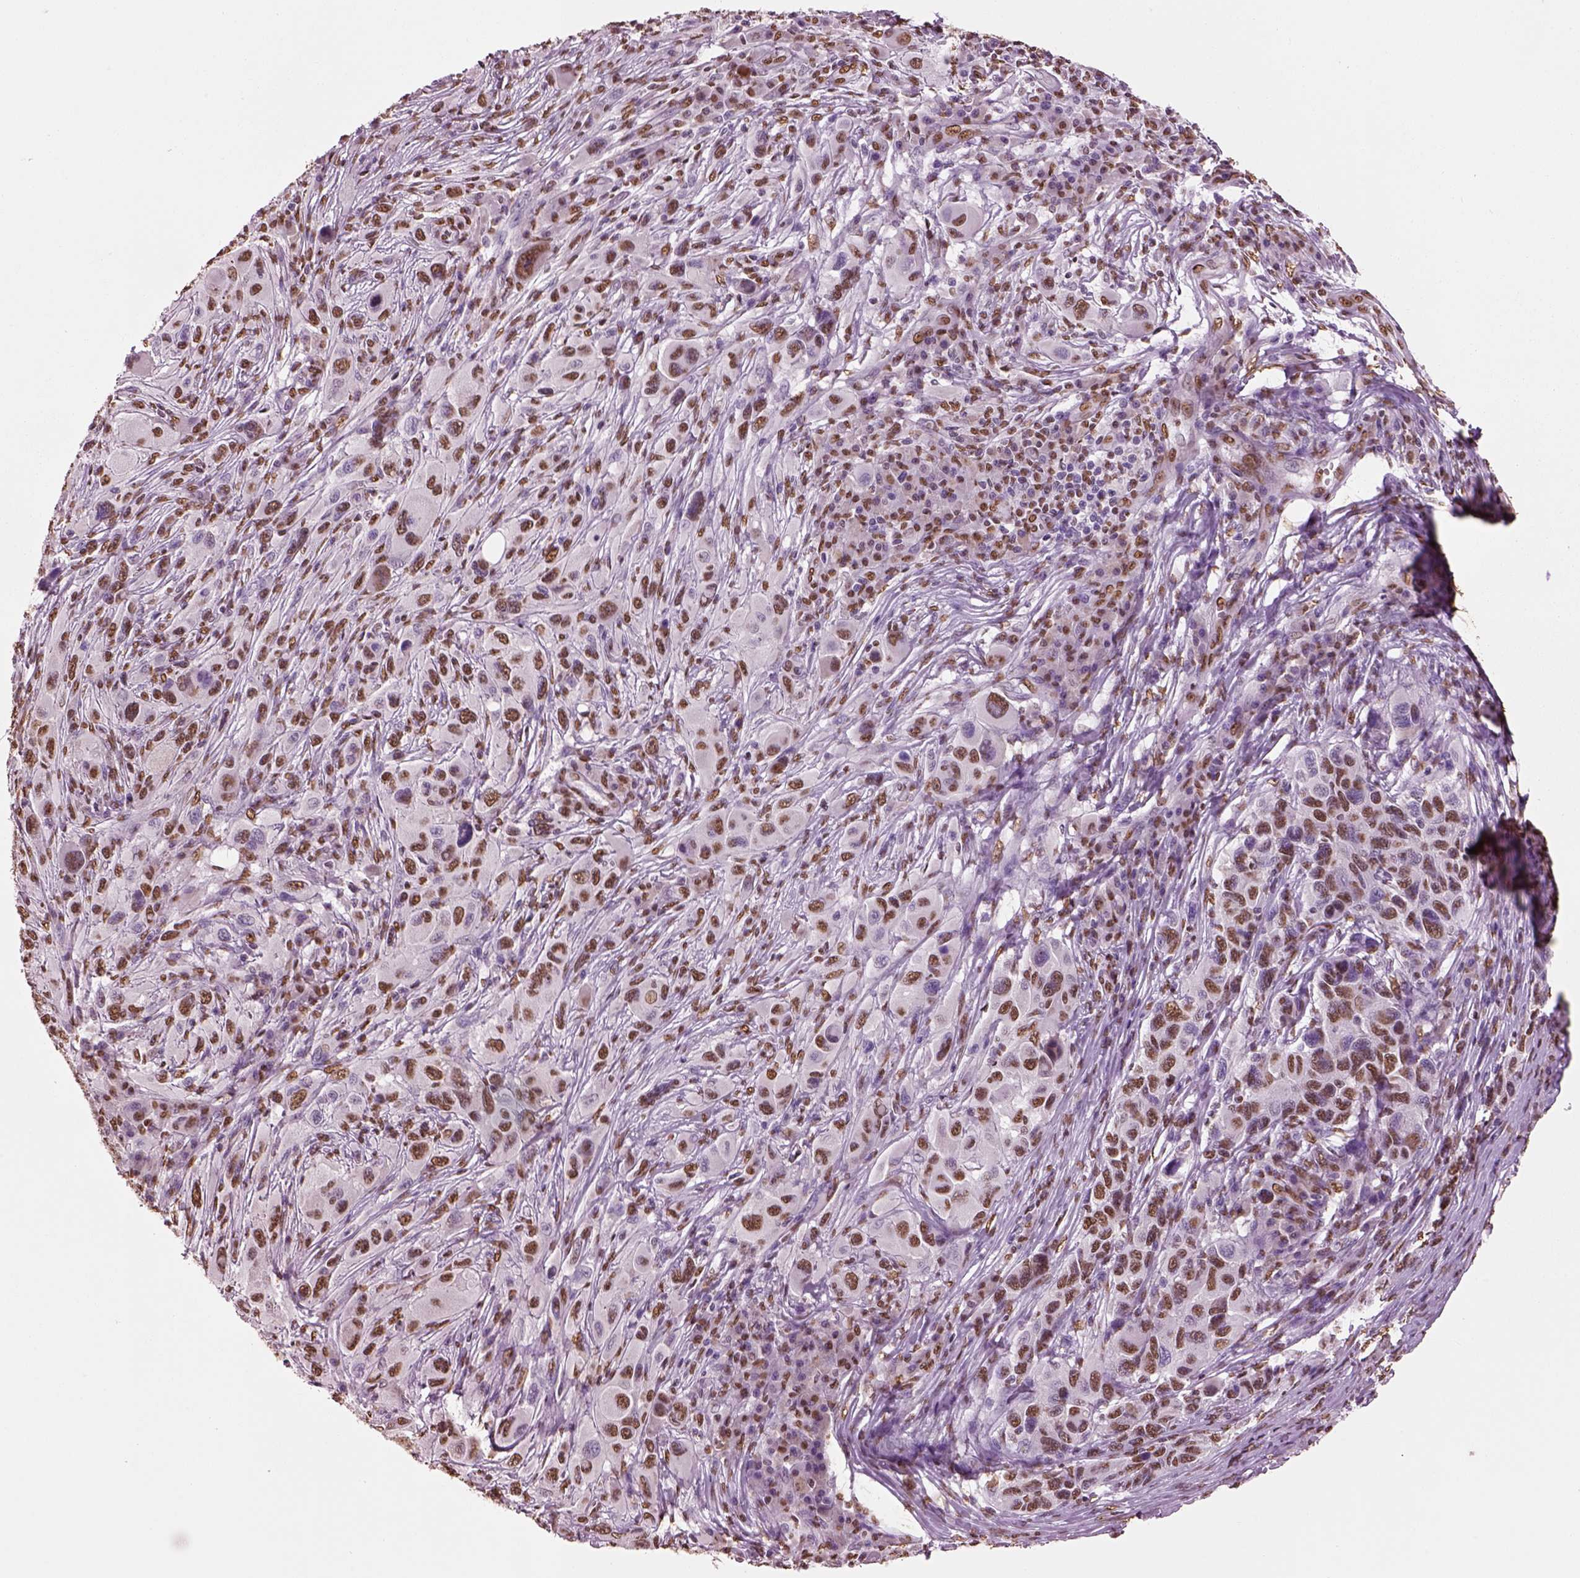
{"staining": {"intensity": "moderate", "quantity": ">75%", "location": "nuclear"}, "tissue": "melanoma", "cell_type": "Tumor cells", "image_type": "cancer", "snomed": [{"axis": "morphology", "description": "Malignant melanoma, NOS"}, {"axis": "topography", "description": "Skin"}], "caption": "Melanoma stained with immunohistochemistry demonstrates moderate nuclear expression in about >75% of tumor cells. The staining was performed using DAB, with brown indicating positive protein expression. Nuclei are stained blue with hematoxylin.", "gene": "DDX3X", "patient": {"sex": "male", "age": 53}}